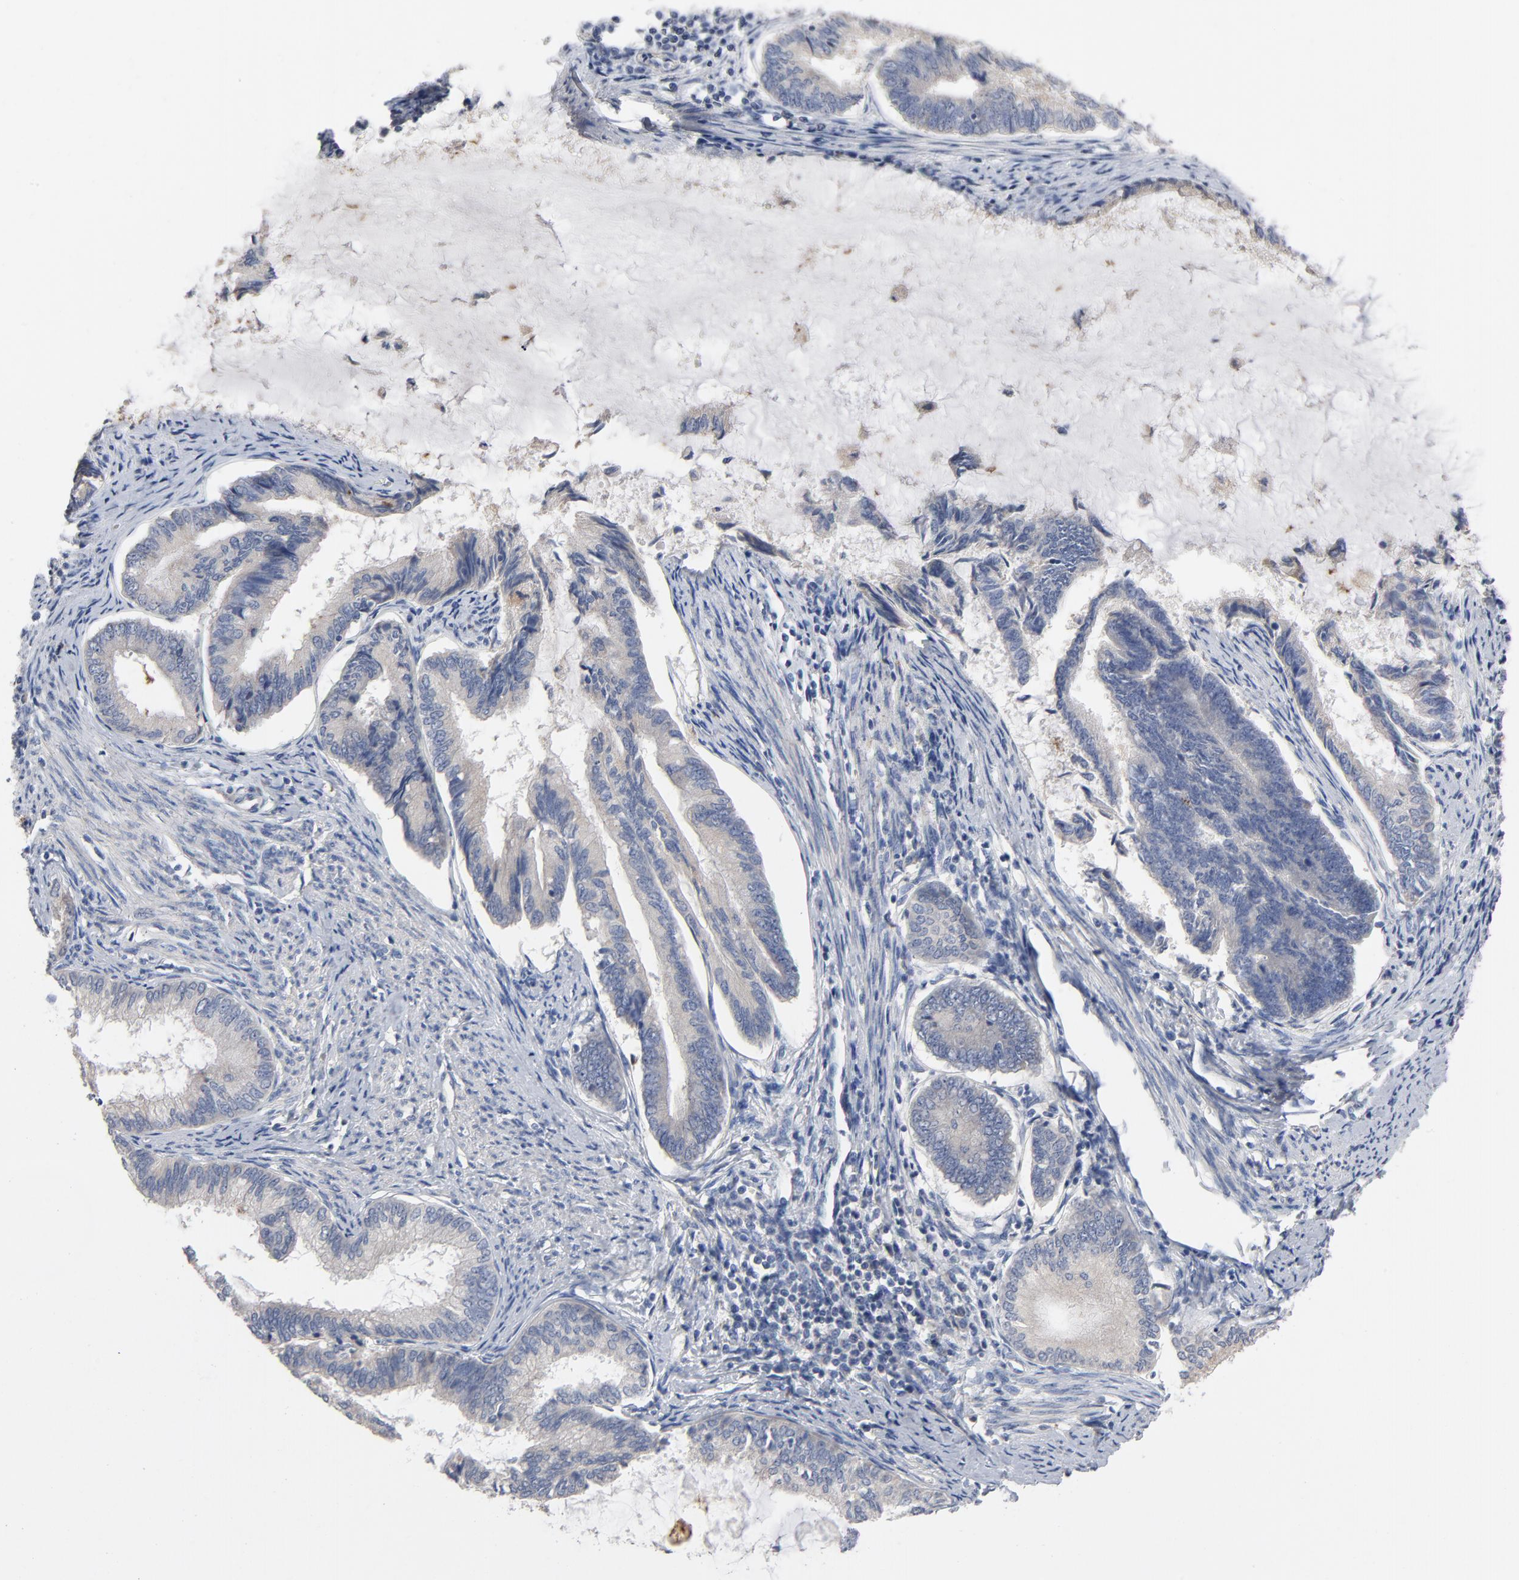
{"staining": {"intensity": "weak", "quantity": "<25%", "location": "cytoplasmic/membranous"}, "tissue": "endometrial cancer", "cell_type": "Tumor cells", "image_type": "cancer", "snomed": [{"axis": "morphology", "description": "Adenocarcinoma, NOS"}, {"axis": "topography", "description": "Endometrium"}], "caption": "Endometrial cancer was stained to show a protein in brown. There is no significant staining in tumor cells. Brightfield microscopy of IHC stained with DAB (3,3'-diaminobenzidine) (brown) and hematoxylin (blue), captured at high magnification.", "gene": "CCDC134", "patient": {"sex": "female", "age": 86}}